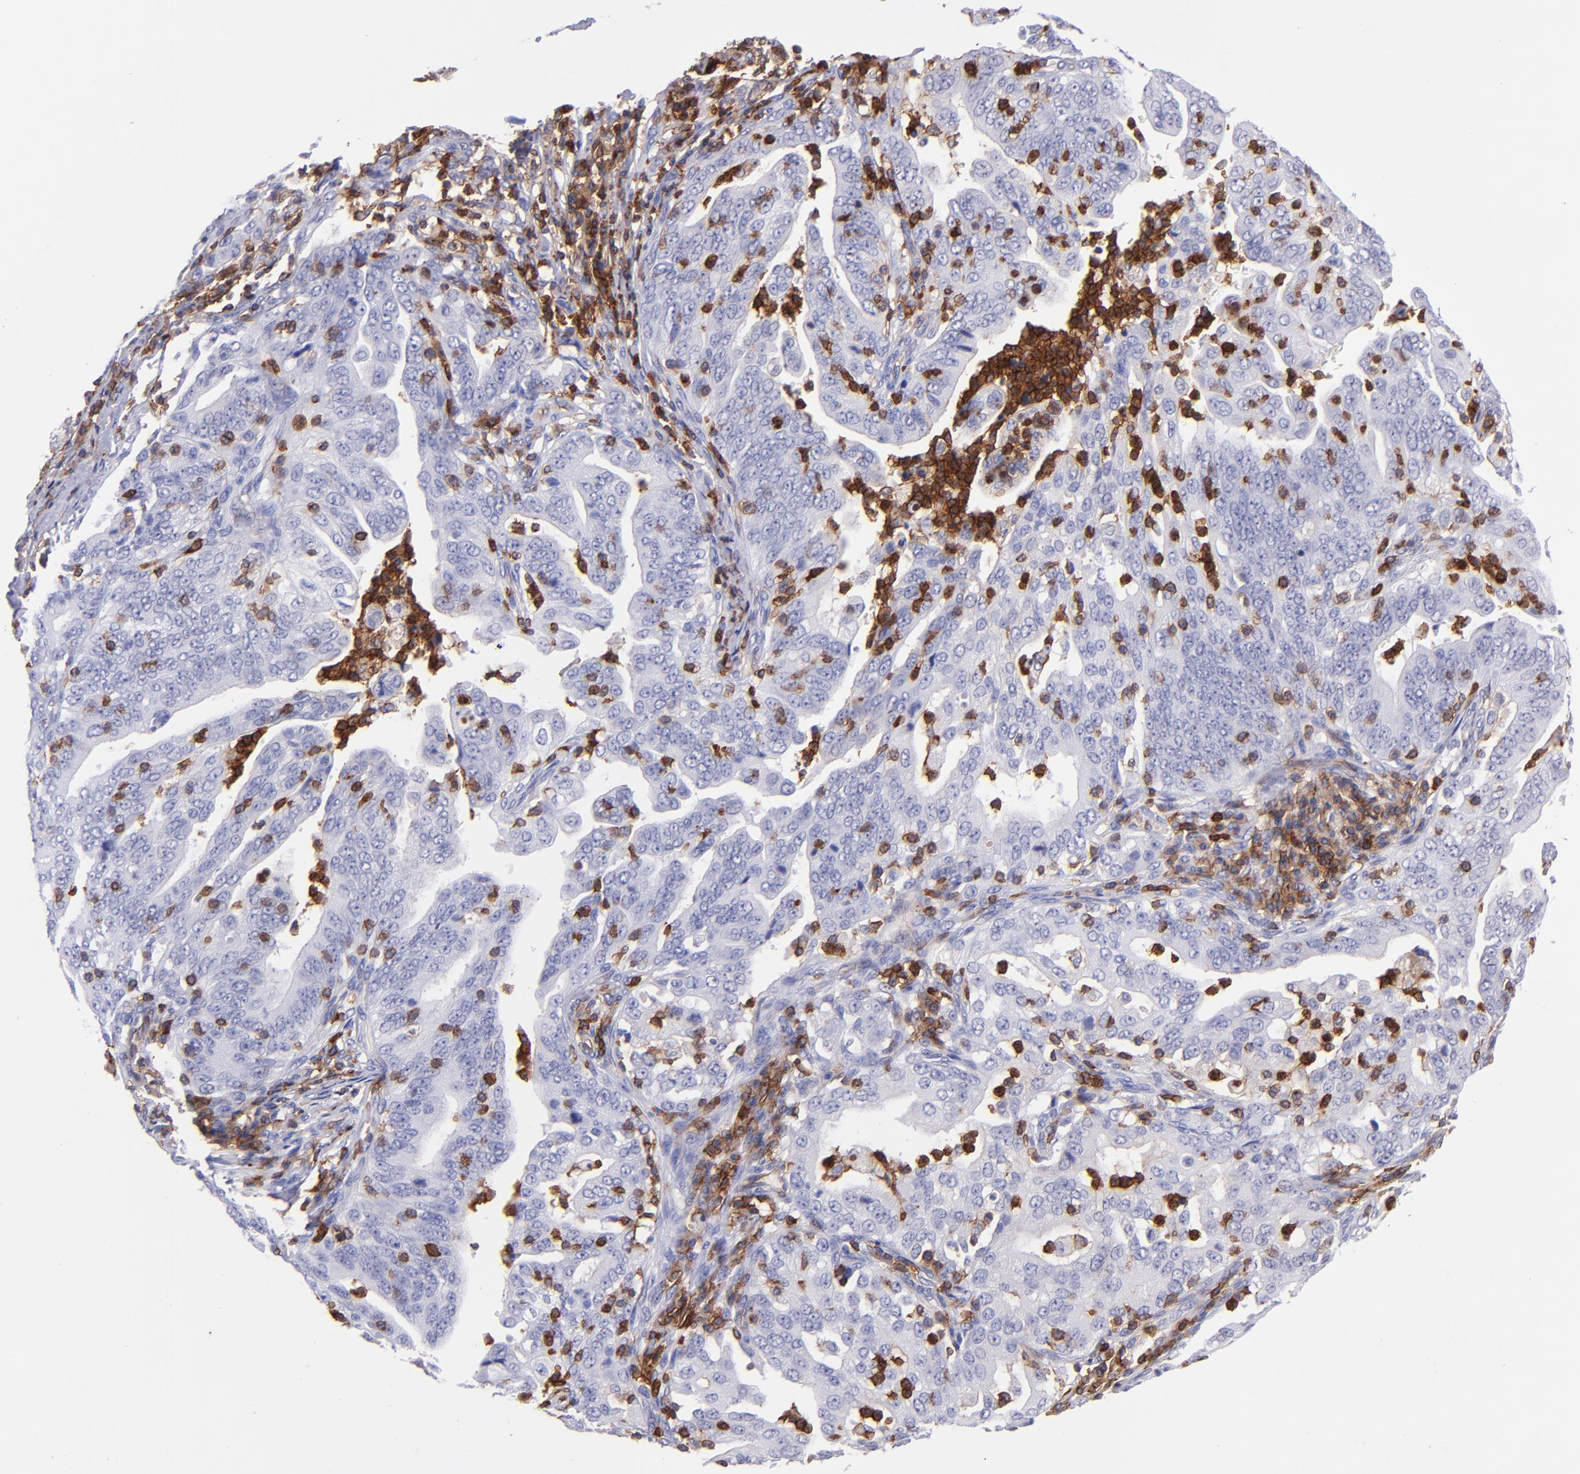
{"staining": {"intensity": "negative", "quantity": "none", "location": "none"}, "tissue": "stomach cancer", "cell_type": "Tumor cells", "image_type": "cancer", "snomed": [{"axis": "morphology", "description": "Adenocarcinoma, NOS"}, {"axis": "topography", "description": "Stomach, upper"}], "caption": "Tumor cells are negative for protein expression in human adenocarcinoma (stomach).", "gene": "ICAM3", "patient": {"sex": "female", "age": 50}}